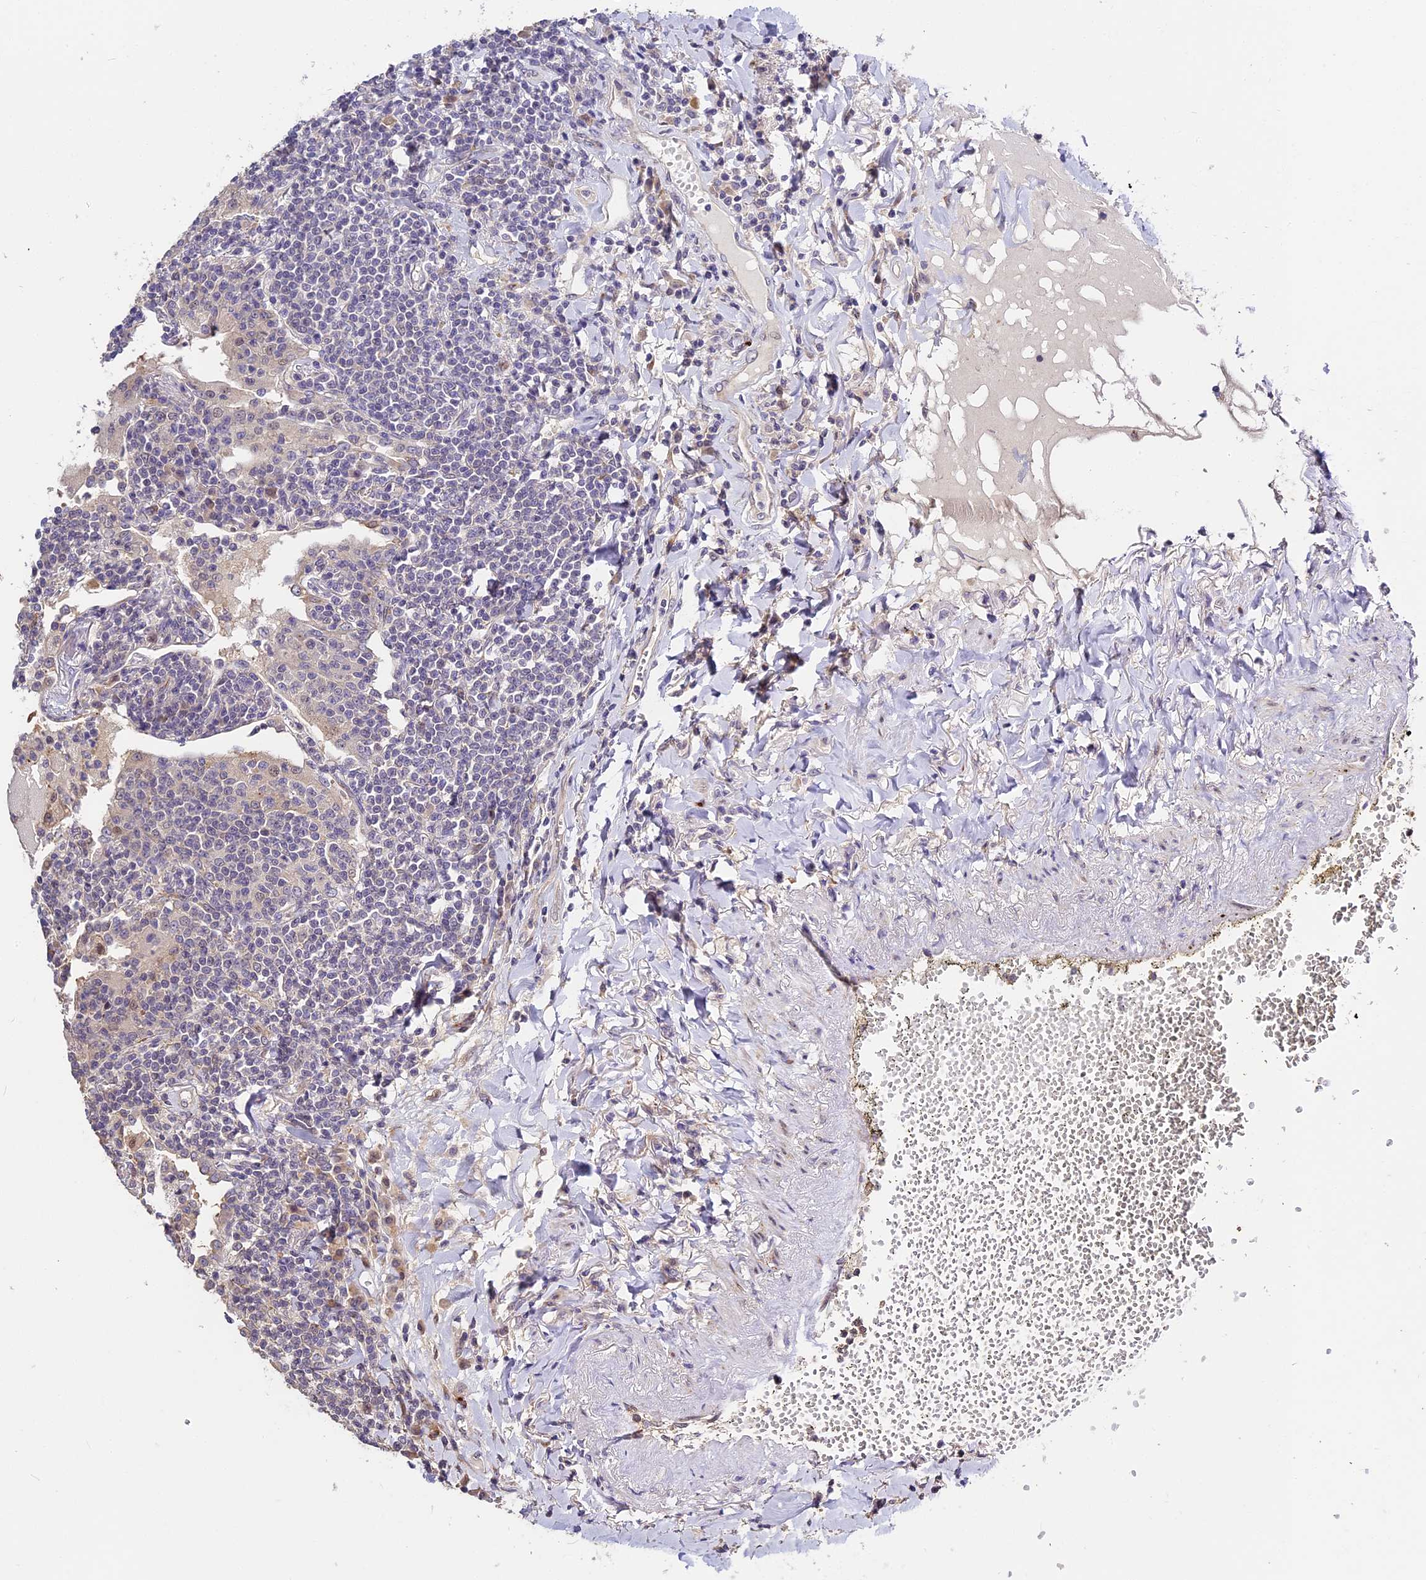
{"staining": {"intensity": "negative", "quantity": "none", "location": "none"}, "tissue": "lymphoma", "cell_type": "Tumor cells", "image_type": "cancer", "snomed": [{"axis": "morphology", "description": "Malignant lymphoma, non-Hodgkin's type, Low grade"}, {"axis": "topography", "description": "Lung"}], "caption": "An image of human lymphoma is negative for staining in tumor cells.", "gene": "BSCL2", "patient": {"sex": "female", "age": 71}}